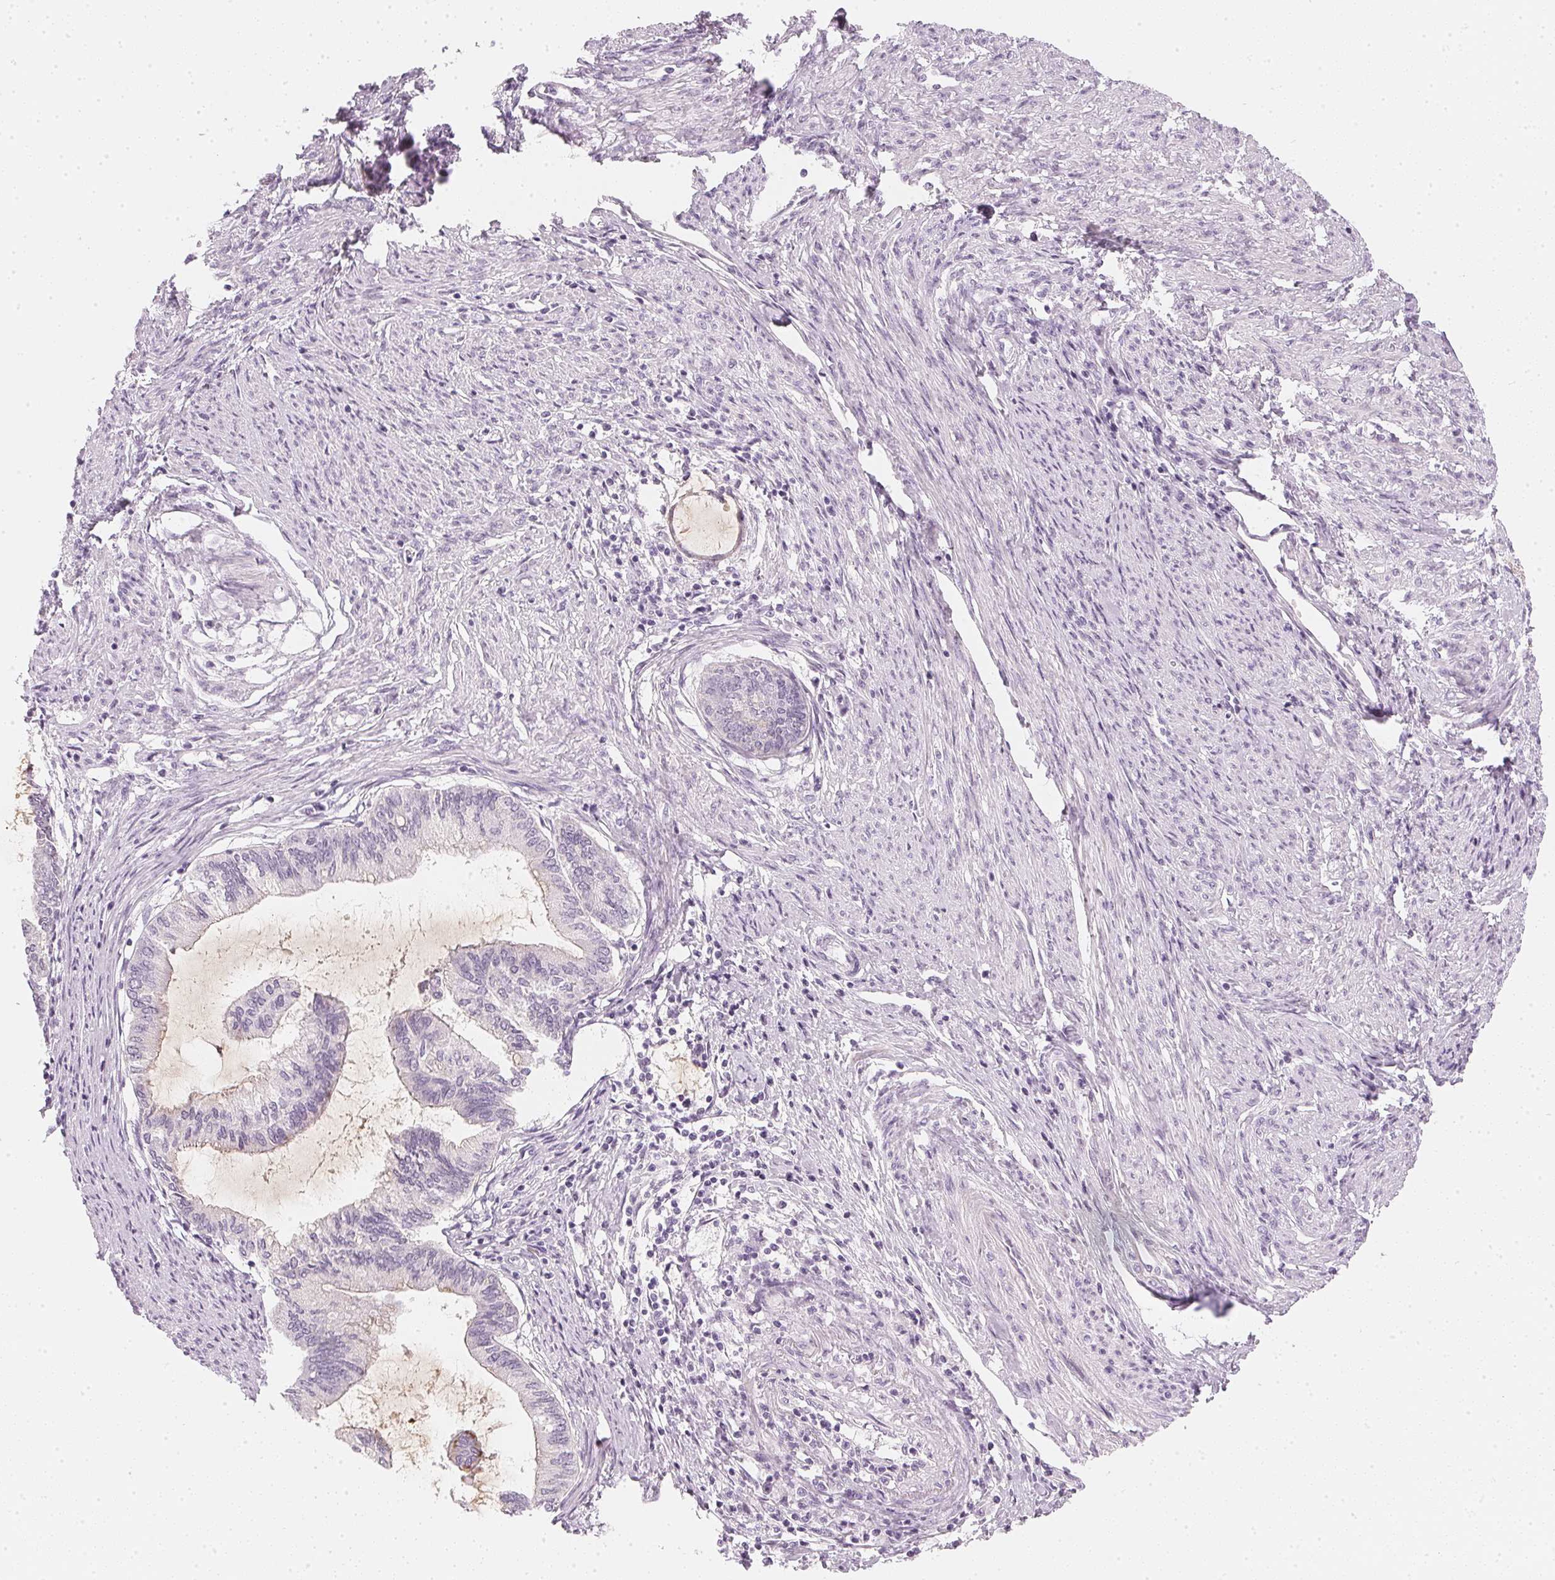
{"staining": {"intensity": "negative", "quantity": "none", "location": "none"}, "tissue": "endometrial cancer", "cell_type": "Tumor cells", "image_type": "cancer", "snomed": [{"axis": "morphology", "description": "Adenocarcinoma, NOS"}, {"axis": "topography", "description": "Endometrium"}], "caption": "Immunohistochemistry (IHC) photomicrograph of neoplastic tissue: human endometrial cancer stained with DAB displays no significant protein expression in tumor cells.", "gene": "CHST4", "patient": {"sex": "female", "age": 86}}